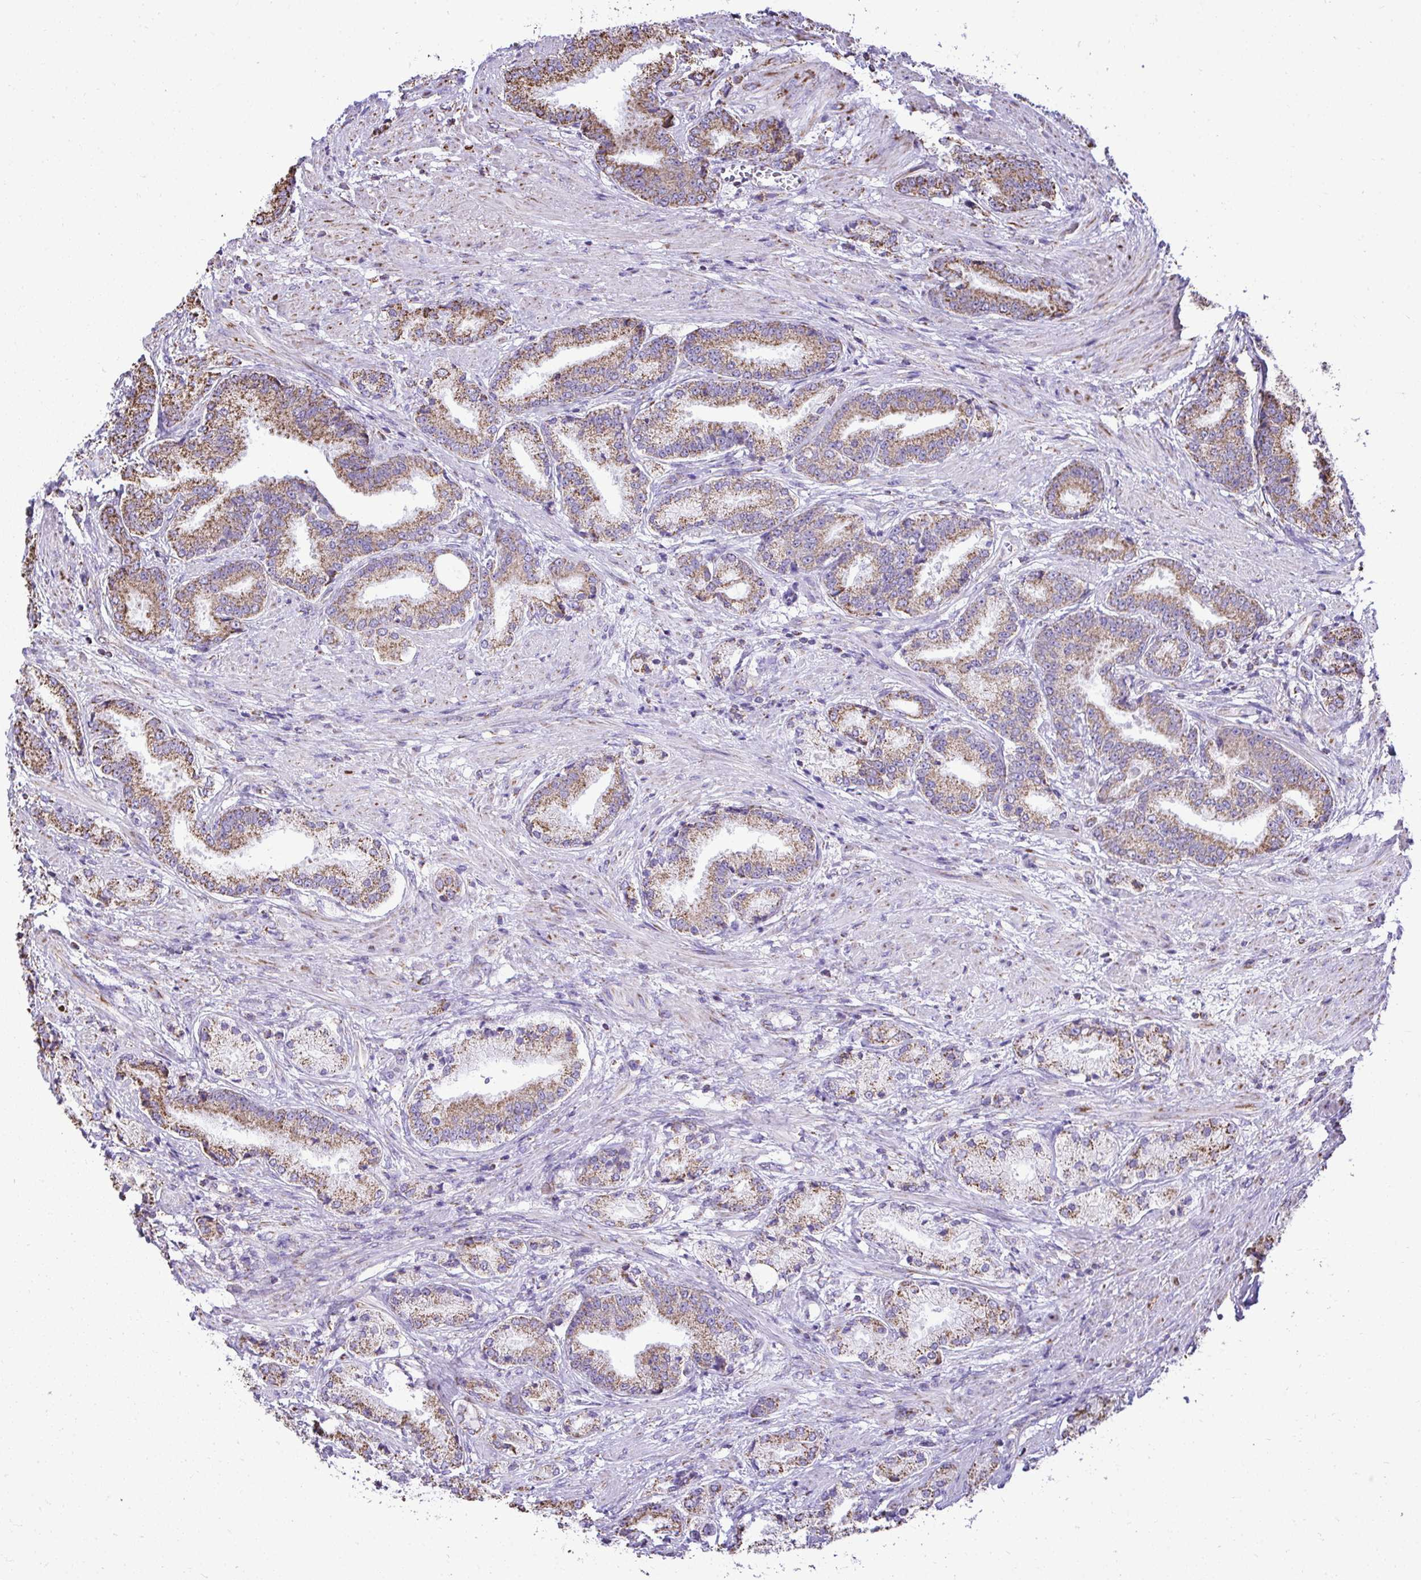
{"staining": {"intensity": "moderate", "quantity": ">75%", "location": "cytoplasmic/membranous"}, "tissue": "prostate cancer", "cell_type": "Tumor cells", "image_type": "cancer", "snomed": [{"axis": "morphology", "description": "Adenocarcinoma, High grade"}, {"axis": "topography", "description": "Prostate and seminal vesicle, NOS"}], "caption": "Immunohistochemical staining of prostate cancer (adenocarcinoma (high-grade)) exhibits moderate cytoplasmic/membranous protein expression in approximately >75% of tumor cells.", "gene": "MPZL2", "patient": {"sex": "male", "age": 61}}